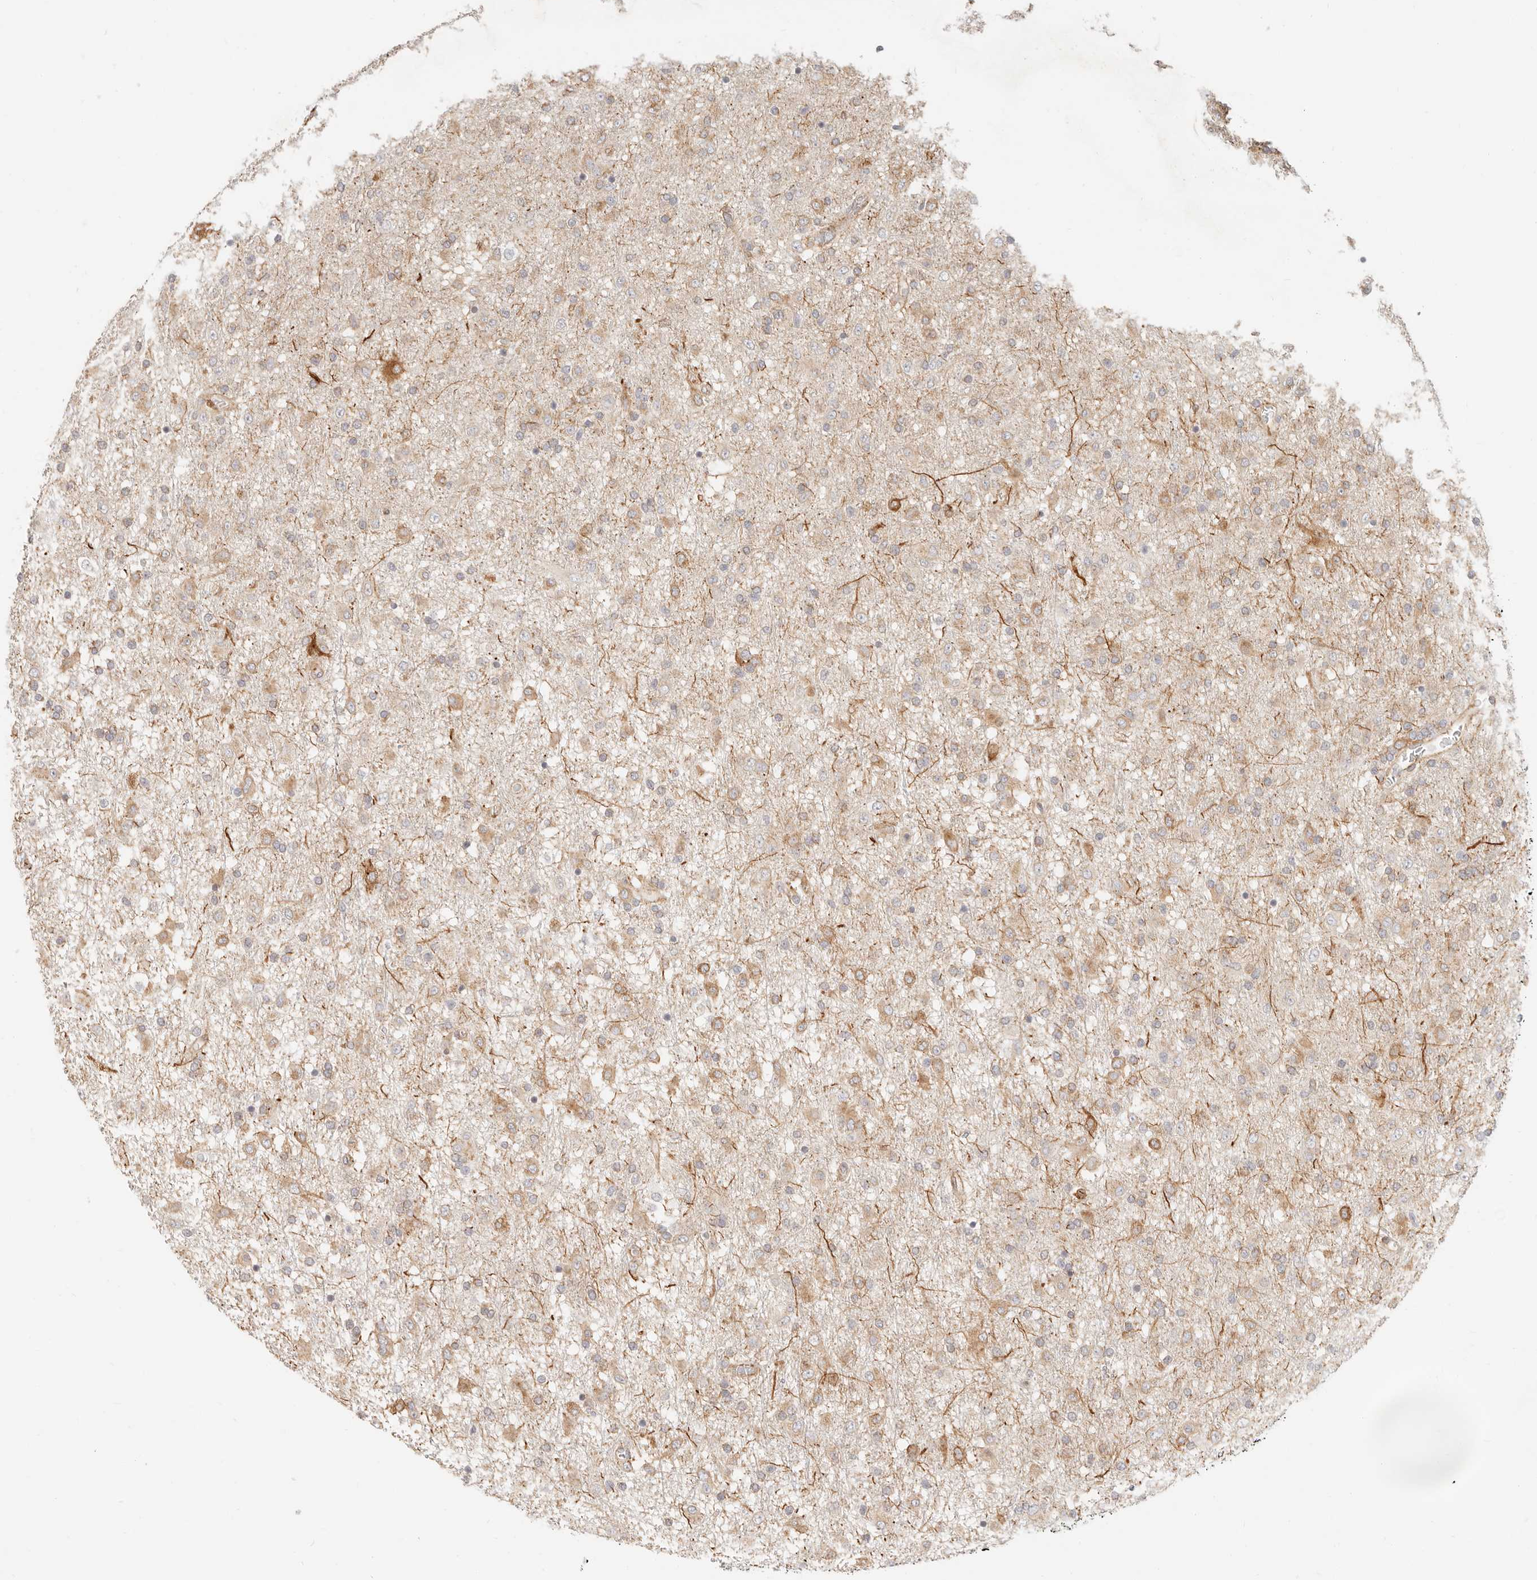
{"staining": {"intensity": "moderate", "quantity": "<25%", "location": "cytoplasmic/membranous"}, "tissue": "glioma", "cell_type": "Tumor cells", "image_type": "cancer", "snomed": [{"axis": "morphology", "description": "Glioma, malignant, Low grade"}, {"axis": "topography", "description": "Brain"}], "caption": "Tumor cells exhibit low levels of moderate cytoplasmic/membranous staining in about <25% of cells in human low-grade glioma (malignant).", "gene": "SASS6", "patient": {"sex": "male", "age": 65}}